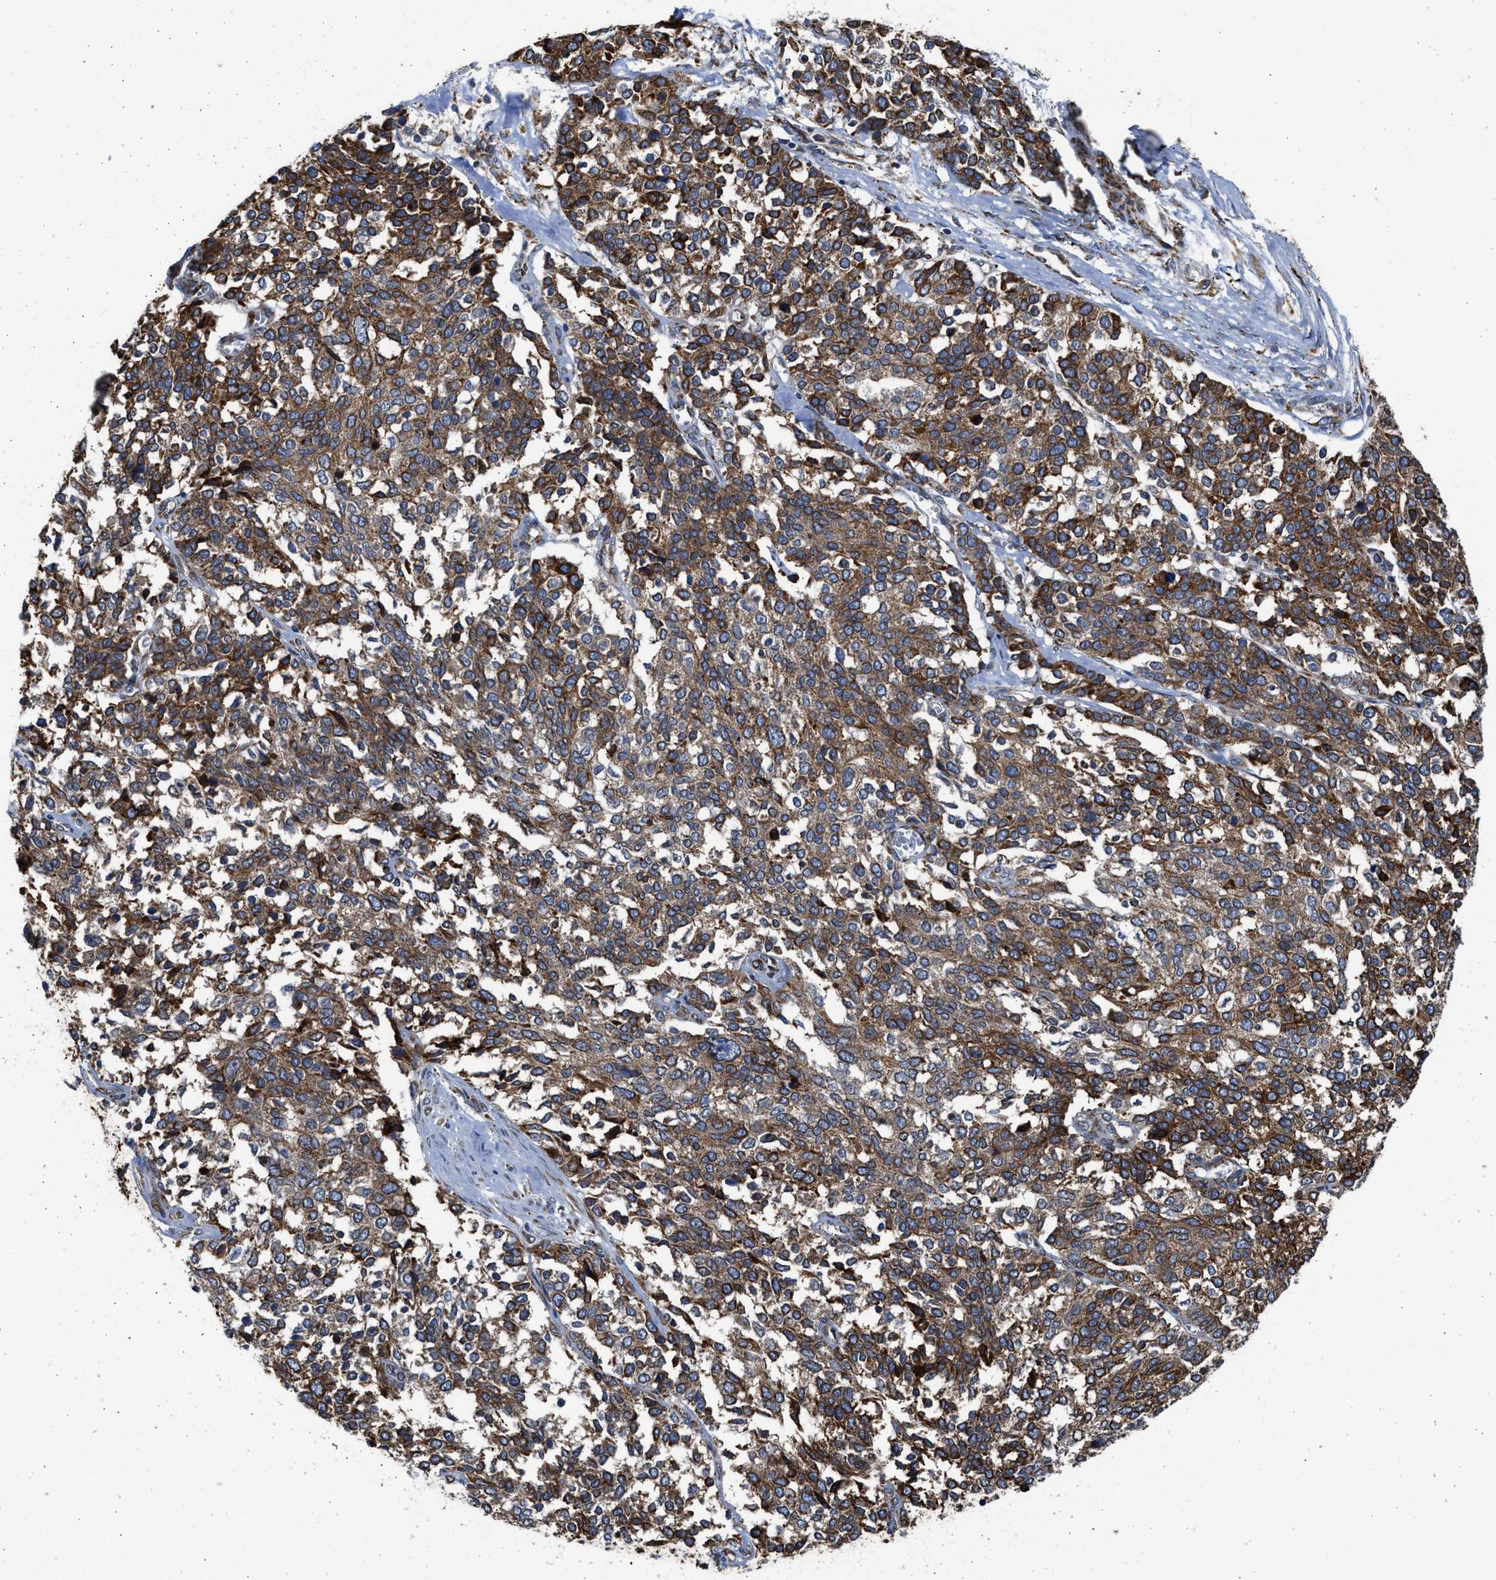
{"staining": {"intensity": "strong", "quantity": ">75%", "location": "cytoplasmic/membranous"}, "tissue": "ovarian cancer", "cell_type": "Tumor cells", "image_type": "cancer", "snomed": [{"axis": "morphology", "description": "Cystadenocarcinoma, serous, NOS"}, {"axis": "topography", "description": "Ovary"}], "caption": "A micrograph of ovarian serous cystadenocarcinoma stained for a protein reveals strong cytoplasmic/membranous brown staining in tumor cells.", "gene": "PLD2", "patient": {"sex": "female", "age": 44}}